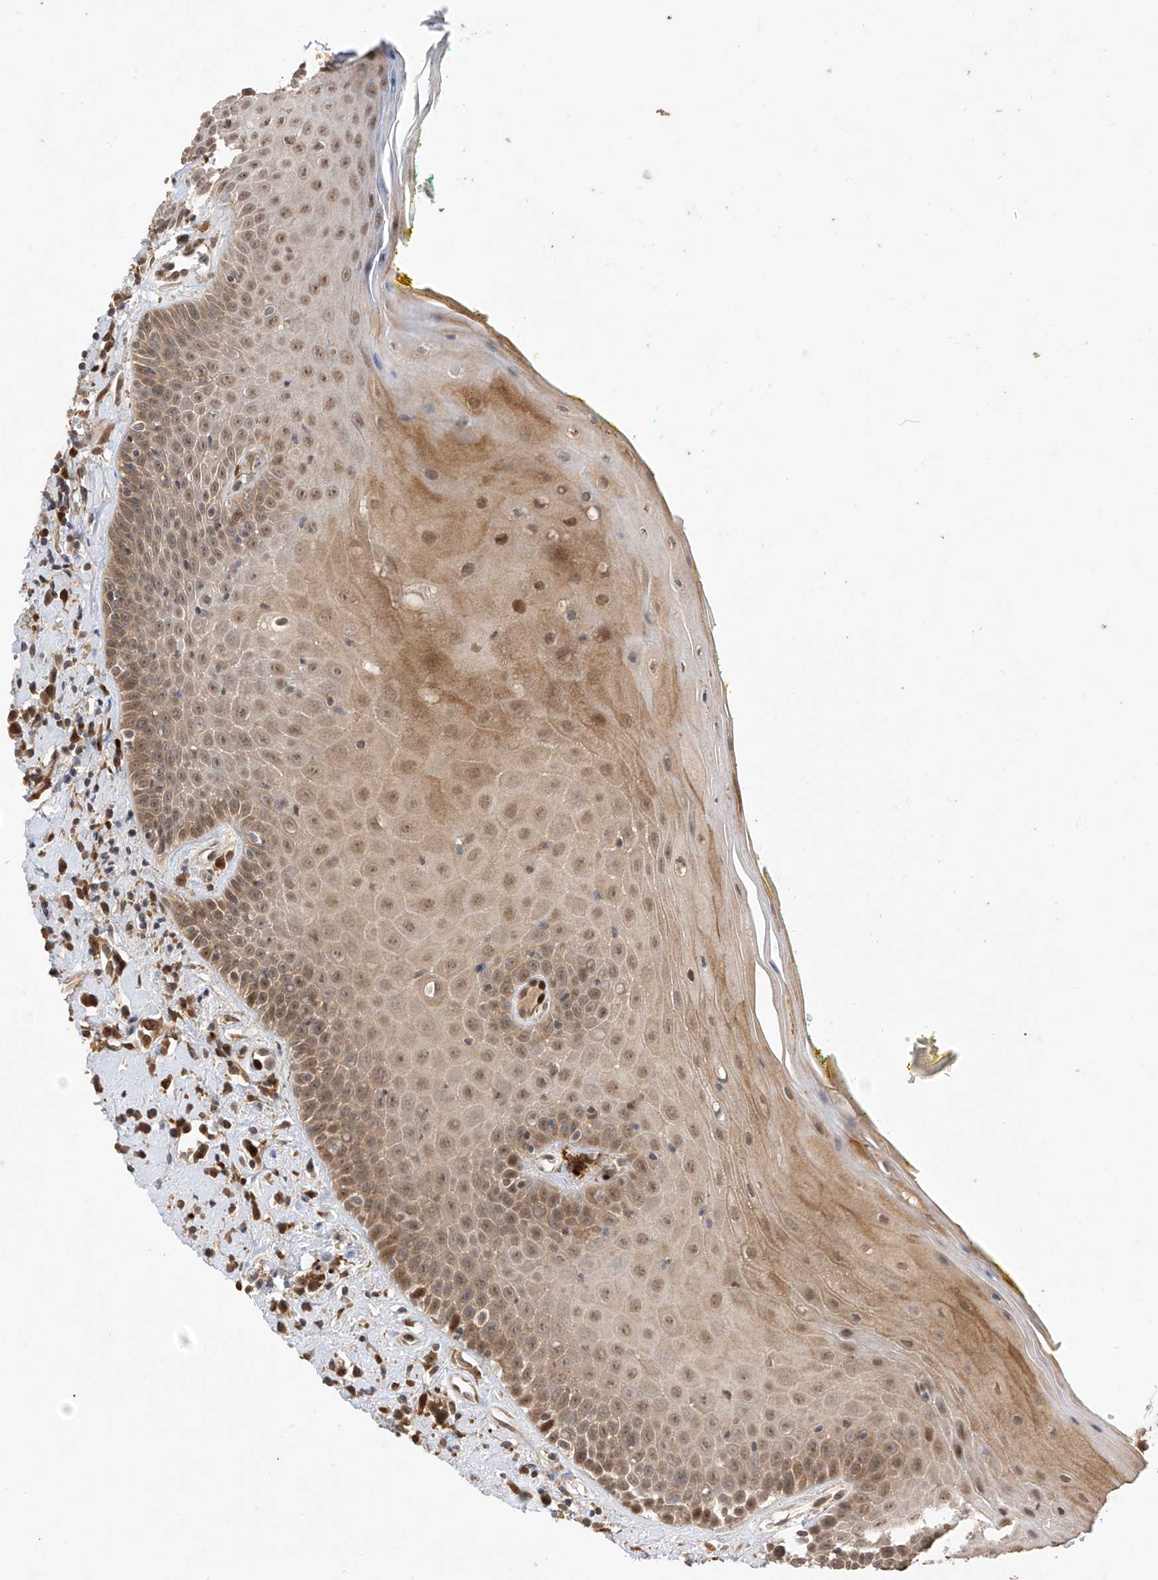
{"staining": {"intensity": "moderate", "quantity": ">75%", "location": "cytoplasmic/membranous,nuclear"}, "tissue": "oral mucosa", "cell_type": "Squamous epithelial cells", "image_type": "normal", "snomed": [{"axis": "morphology", "description": "Normal tissue, NOS"}, {"axis": "morphology", "description": "Squamous cell carcinoma, NOS"}, {"axis": "topography", "description": "Oral tissue"}, {"axis": "topography", "description": "Head-Neck"}], "caption": "Protein positivity by IHC reveals moderate cytoplasmic/membranous,nuclear staining in about >75% of squamous epithelial cells in unremarkable oral mucosa.", "gene": "LATS1", "patient": {"sex": "female", "age": 70}}